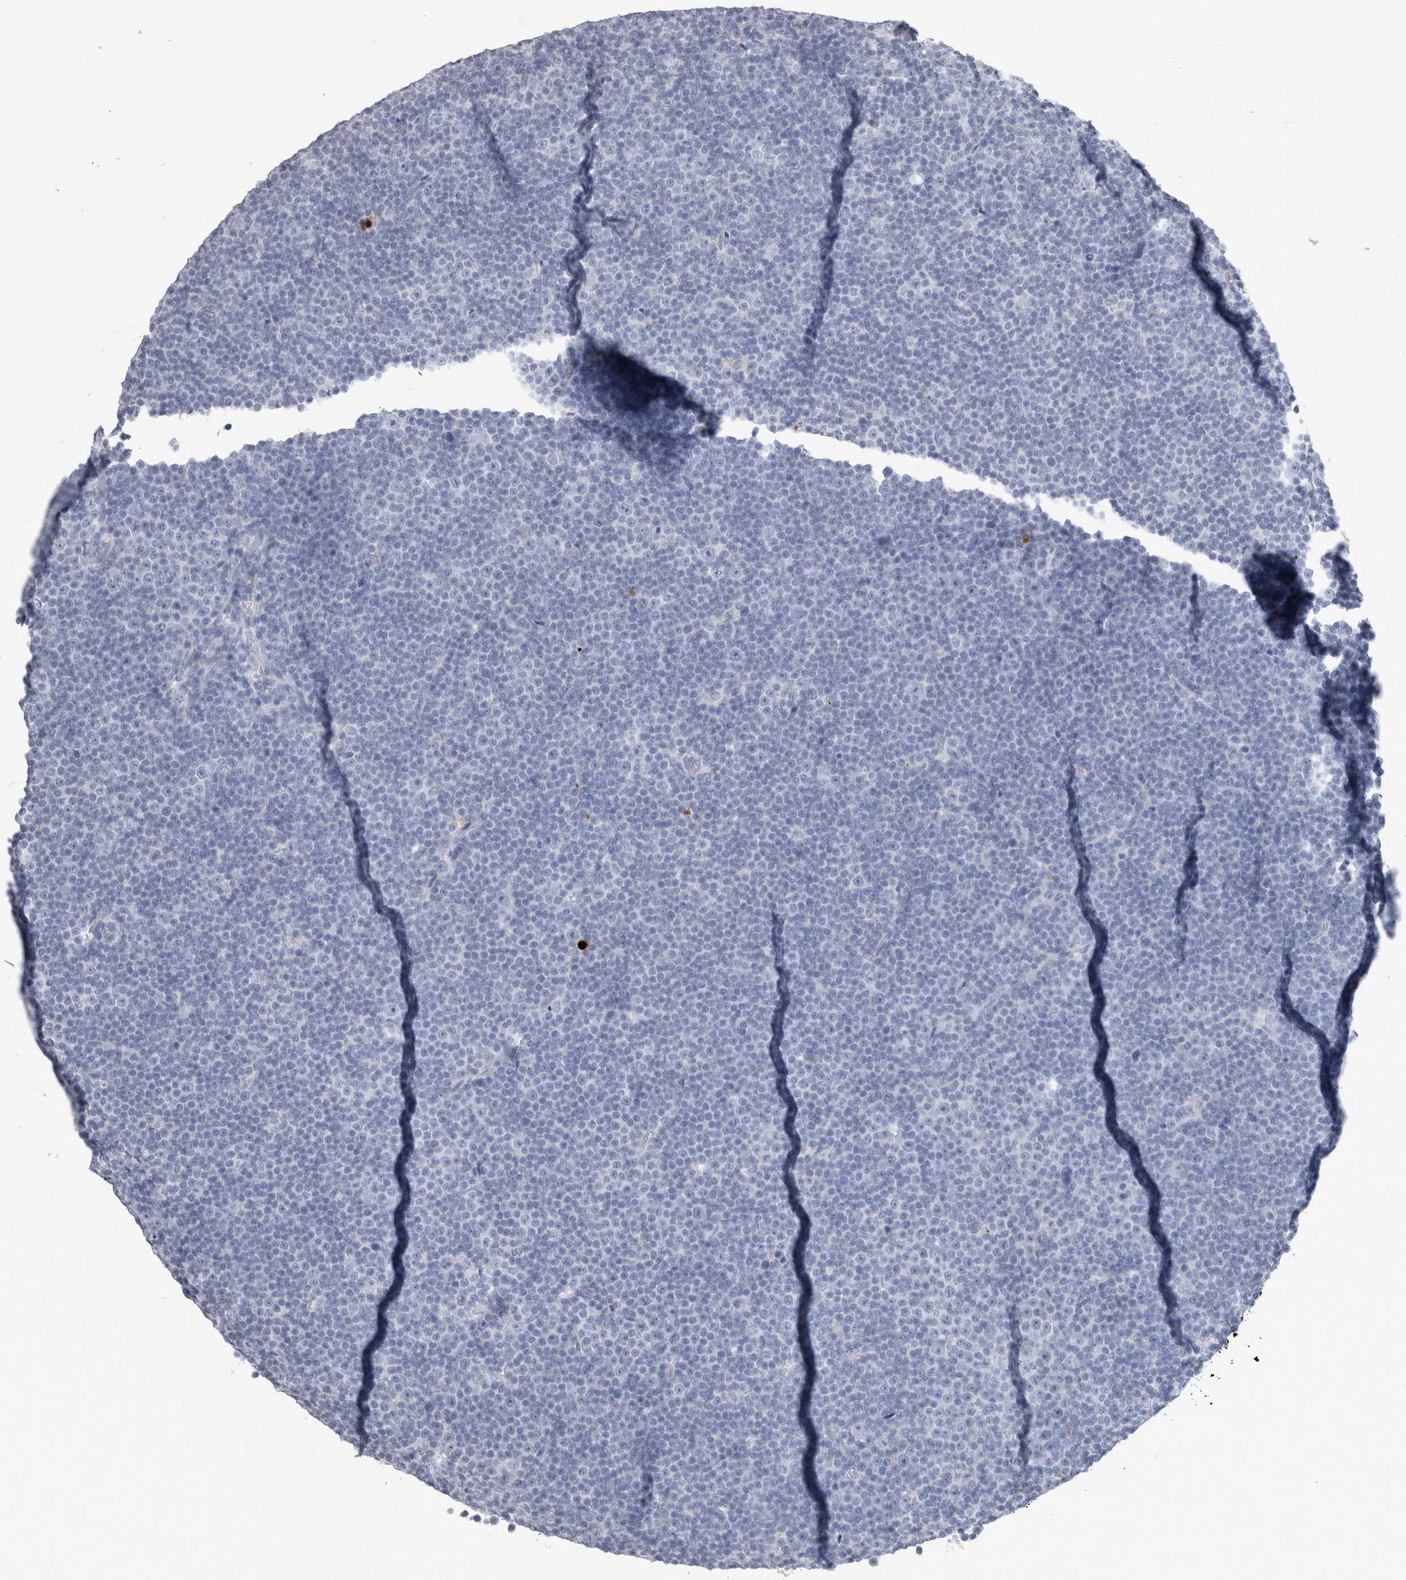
{"staining": {"intensity": "negative", "quantity": "none", "location": "none"}, "tissue": "lymphoma", "cell_type": "Tumor cells", "image_type": "cancer", "snomed": [{"axis": "morphology", "description": "Malignant lymphoma, non-Hodgkin's type, Low grade"}, {"axis": "topography", "description": "Lymph node"}], "caption": "Immunohistochemical staining of human malignant lymphoma, non-Hodgkin's type (low-grade) demonstrates no significant expression in tumor cells.", "gene": "ADAM2", "patient": {"sex": "female", "age": 67}}